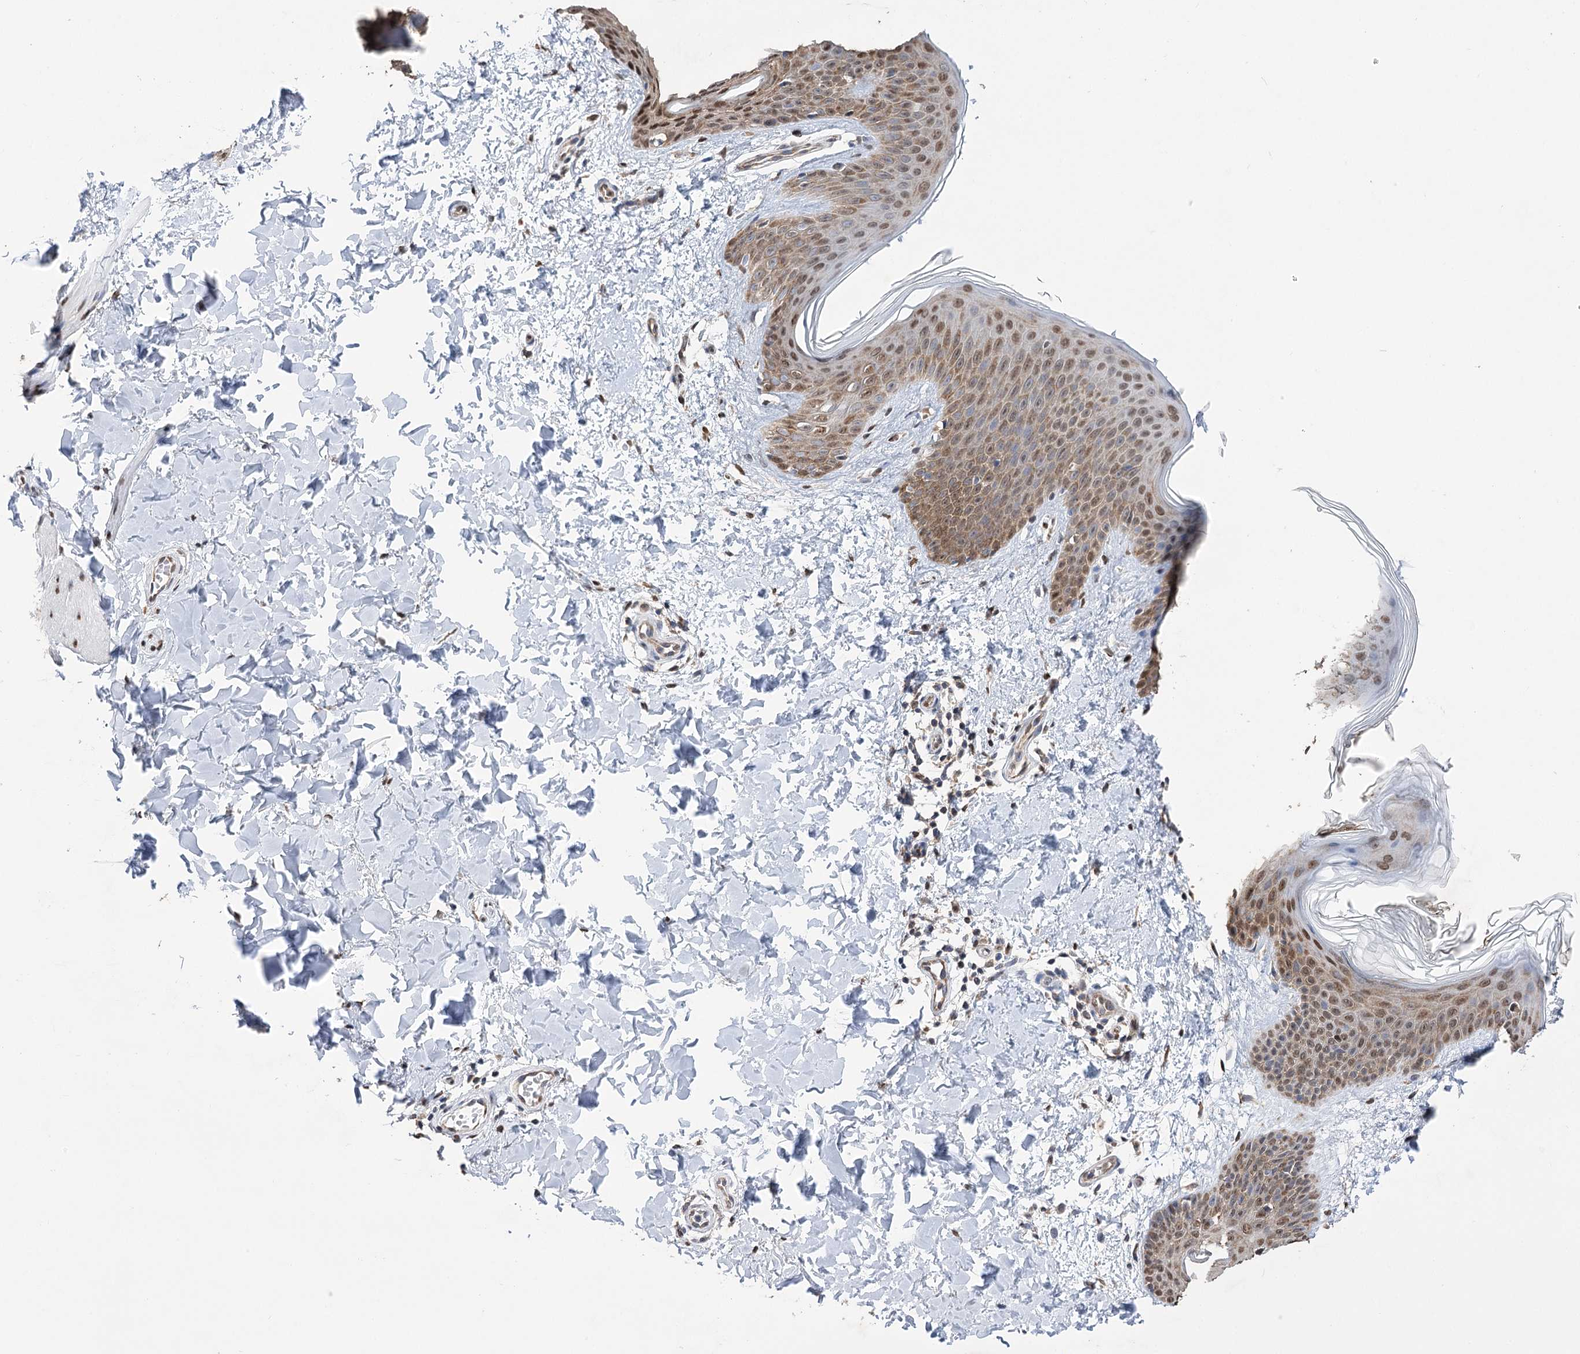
{"staining": {"intensity": "weak", "quantity": ">75%", "location": "cytoplasmic/membranous,nuclear"}, "tissue": "skin", "cell_type": "Fibroblasts", "image_type": "normal", "snomed": [{"axis": "morphology", "description": "Normal tissue, NOS"}, {"axis": "topography", "description": "Skin"}], "caption": "A brown stain shows weak cytoplasmic/membranous,nuclear staining of a protein in fibroblasts of normal human skin. (brown staining indicates protein expression, while blue staining denotes nuclei).", "gene": "NFU1", "patient": {"sex": "male", "age": 36}}